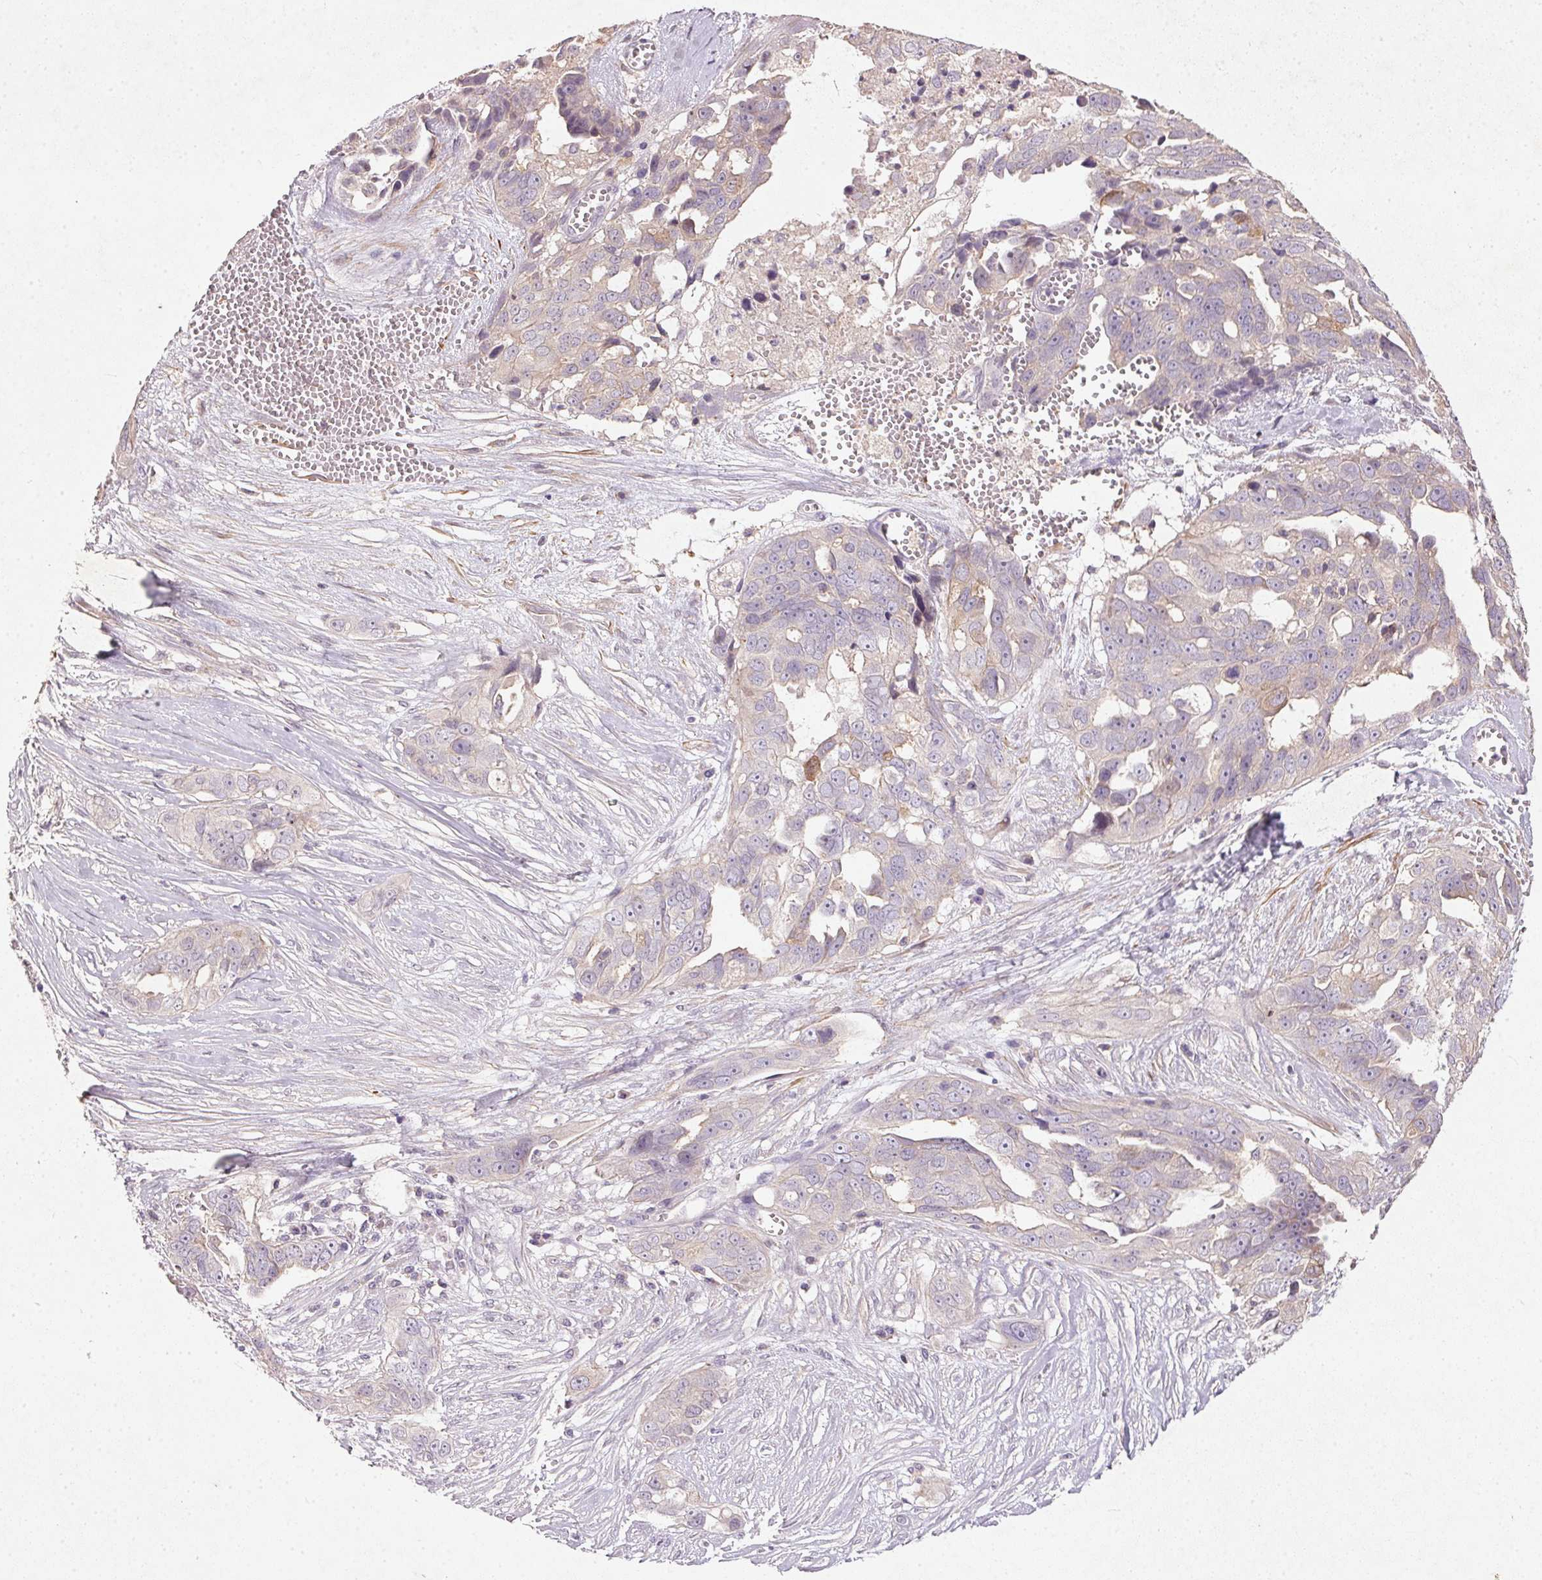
{"staining": {"intensity": "negative", "quantity": "none", "location": "none"}, "tissue": "ovarian cancer", "cell_type": "Tumor cells", "image_type": "cancer", "snomed": [{"axis": "morphology", "description": "Carcinoma, endometroid"}, {"axis": "topography", "description": "Ovary"}], "caption": "There is no significant positivity in tumor cells of ovarian cancer. (DAB immunohistochemistry, high magnification).", "gene": "KCNK15", "patient": {"sex": "female", "age": 70}}